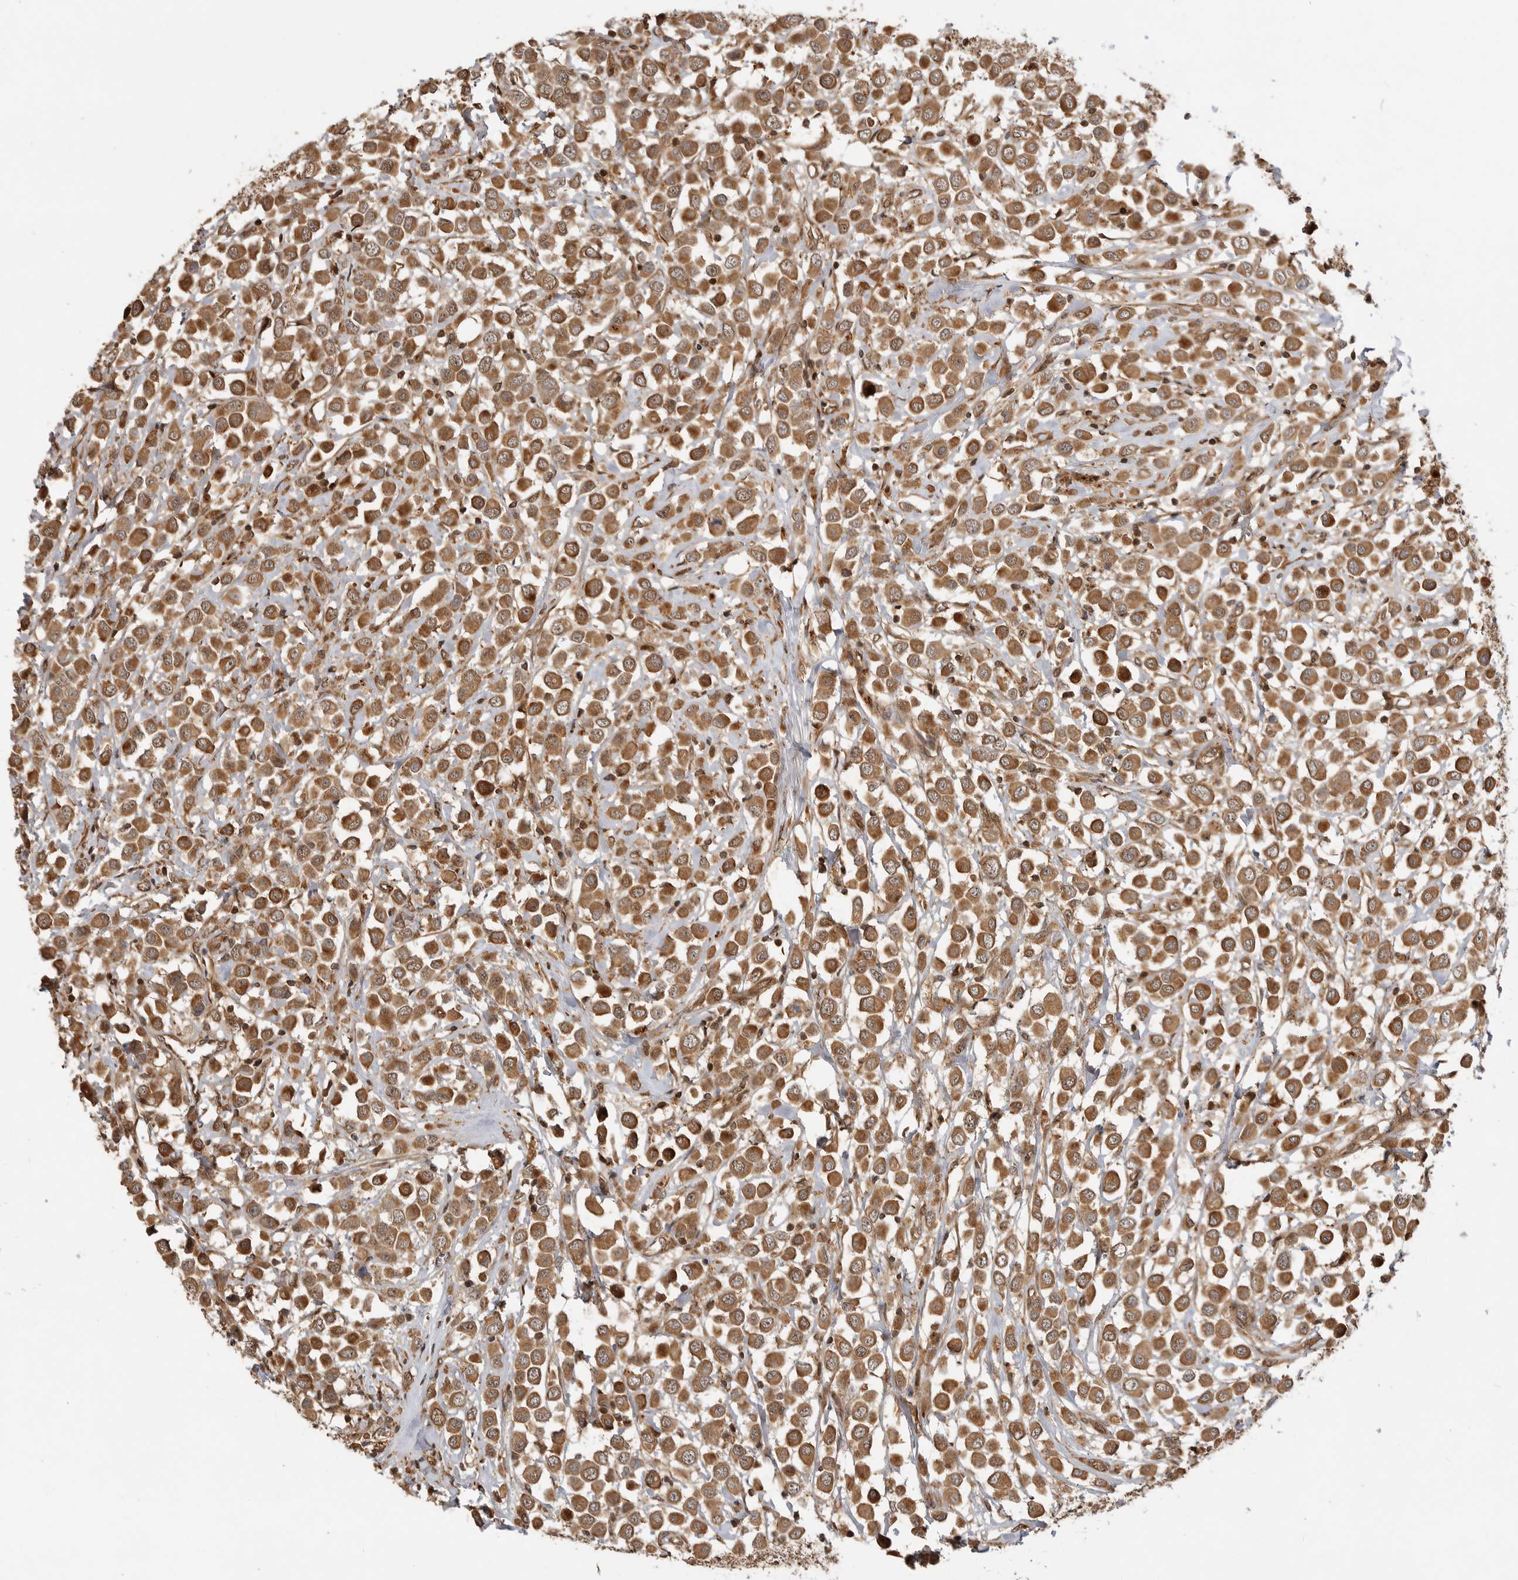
{"staining": {"intensity": "moderate", "quantity": ">75%", "location": "cytoplasmic/membranous"}, "tissue": "breast cancer", "cell_type": "Tumor cells", "image_type": "cancer", "snomed": [{"axis": "morphology", "description": "Duct carcinoma"}, {"axis": "topography", "description": "Breast"}], "caption": "A brown stain shows moderate cytoplasmic/membranous expression of a protein in human breast cancer tumor cells.", "gene": "ADPRS", "patient": {"sex": "female", "age": 61}}